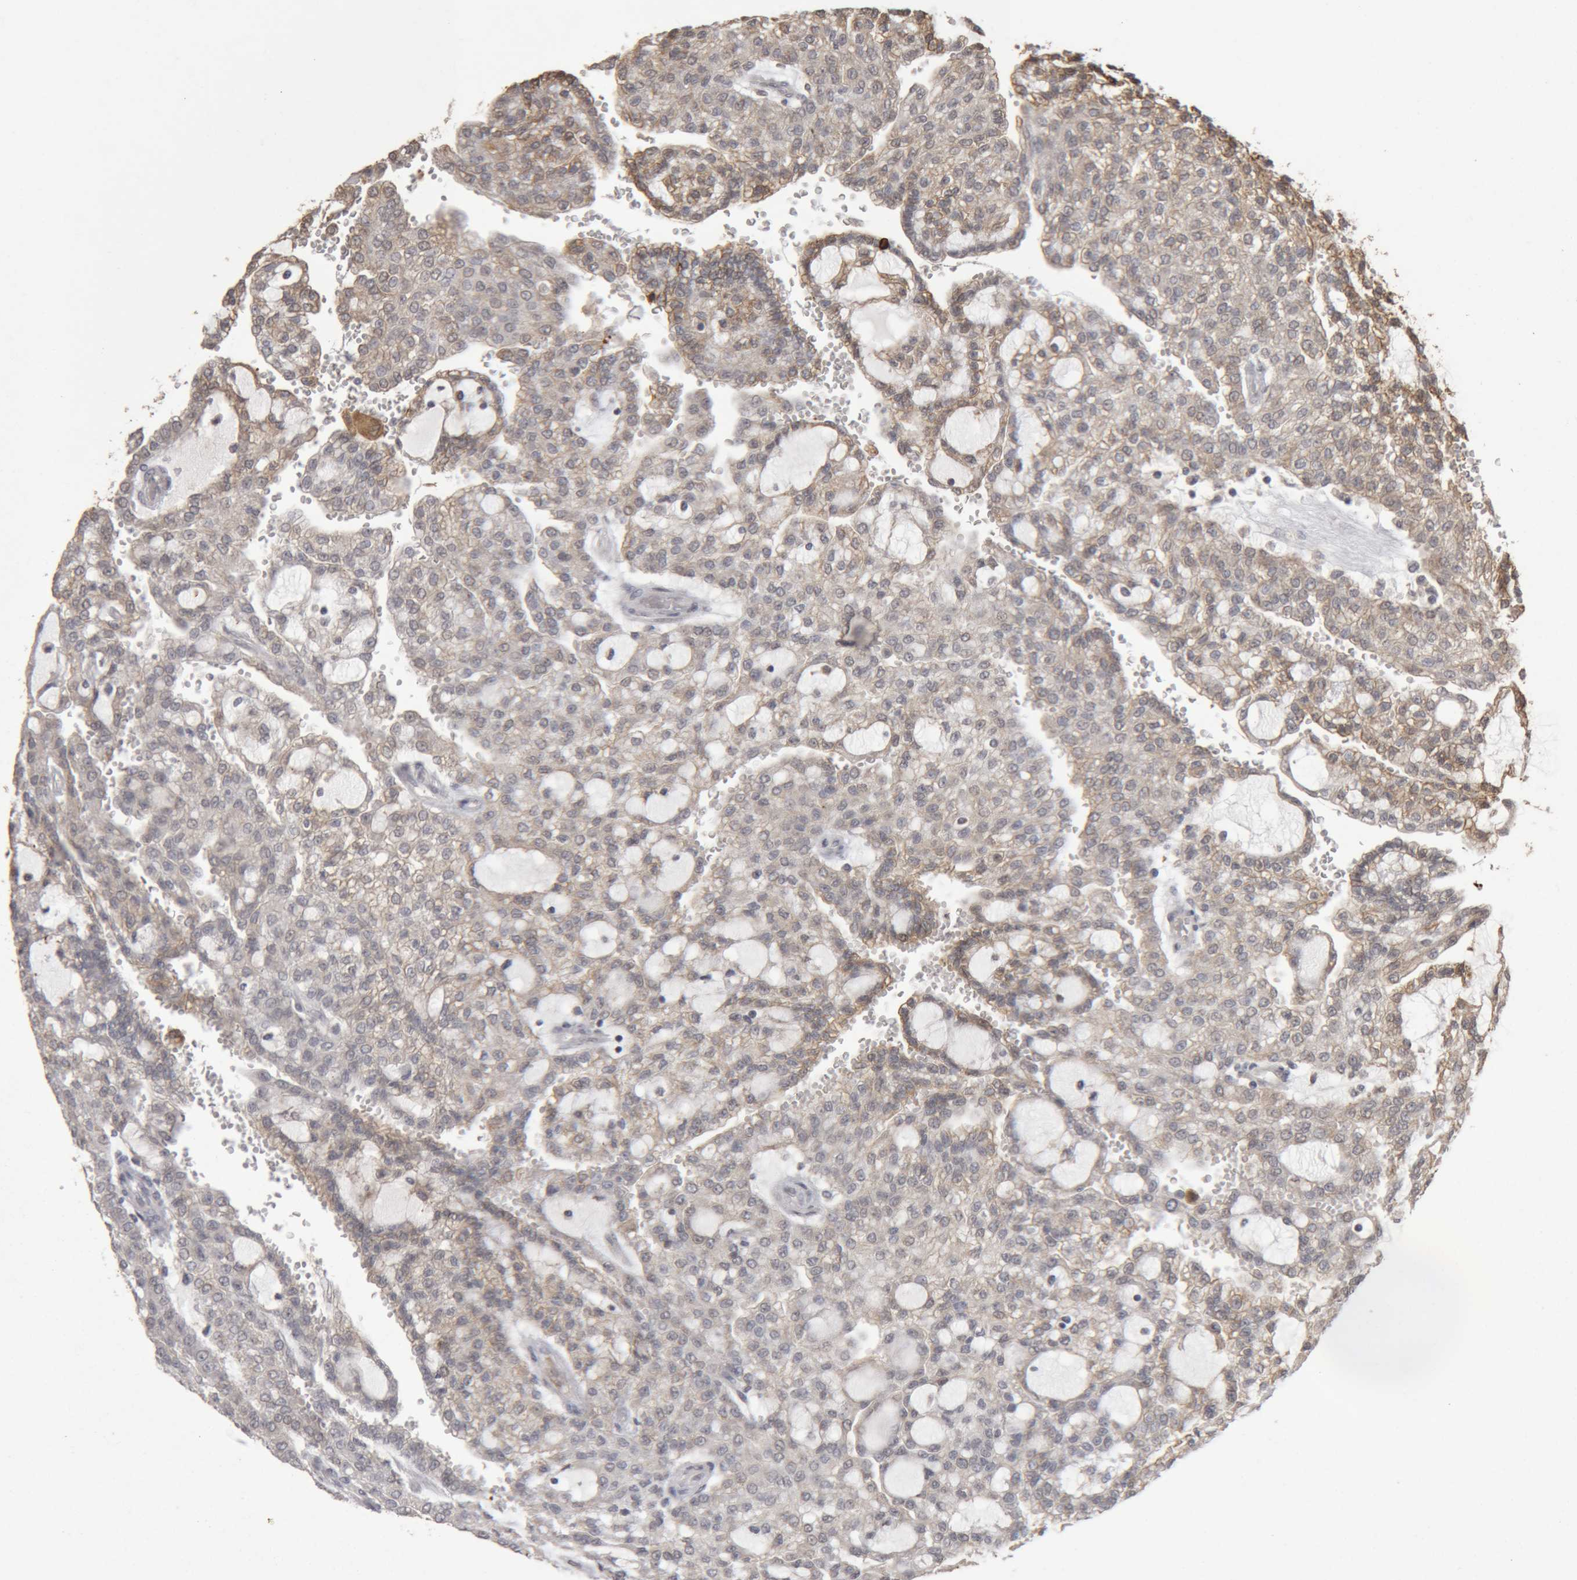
{"staining": {"intensity": "weak", "quantity": "25%-75%", "location": "cytoplasmic/membranous"}, "tissue": "renal cancer", "cell_type": "Tumor cells", "image_type": "cancer", "snomed": [{"axis": "morphology", "description": "Adenocarcinoma, NOS"}, {"axis": "topography", "description": "Kidney"}], "caption": "IHC staining of renal cancer (adenocarcinoma), which reveals low levels of weak cytoplasmic/membranous positivity in approximately 25%-75% of tumor cells indicating weak cytoplasmic/membranous protein positivity. The staining was performed using DAB (3,3'-diaminobenzidine) (brown) for protein detection and nuclei were counterstained in hematoxylin (blue).", "gene": "MEP1A", "patient": {"sex": "male", "age": 63}}